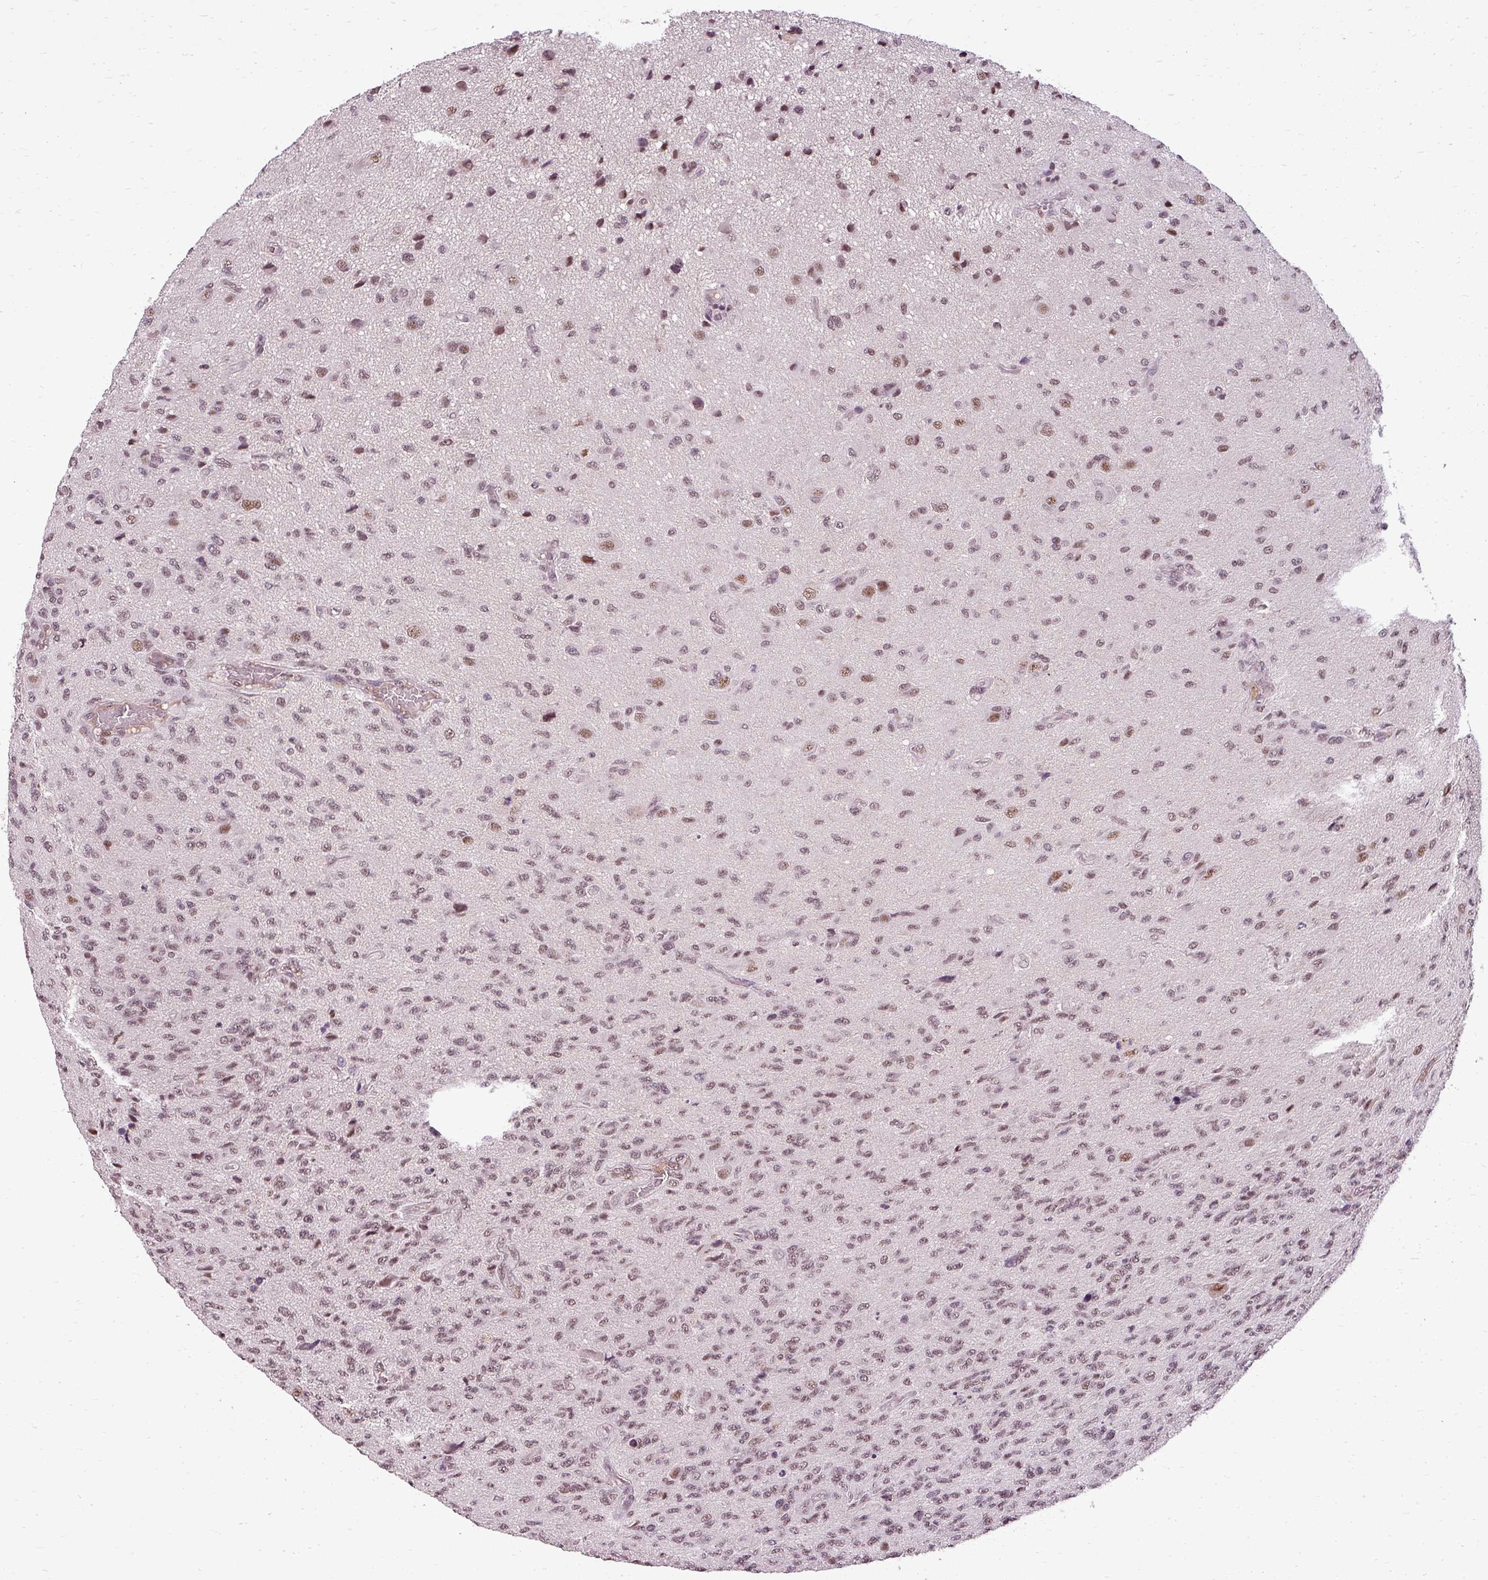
{"staining": {"intensity": "moderate", "quantity": ">75%", "location": "nuclear"}, "tissue": "glioma", "cell_type": "Tumor cells", "image_type": "cancer", "snomed": [{"axis": "morphology", "description": "Glioma, malignant, High grade"}, {"axis": "topography", "description": "Brain"}], "caption": "A histopathology image of human glioma stained for a protein displays moderate nuclear brown staining in tumor cells.", "gene": "BCAS3", "patient": {"sex": "male", "age": 36}}